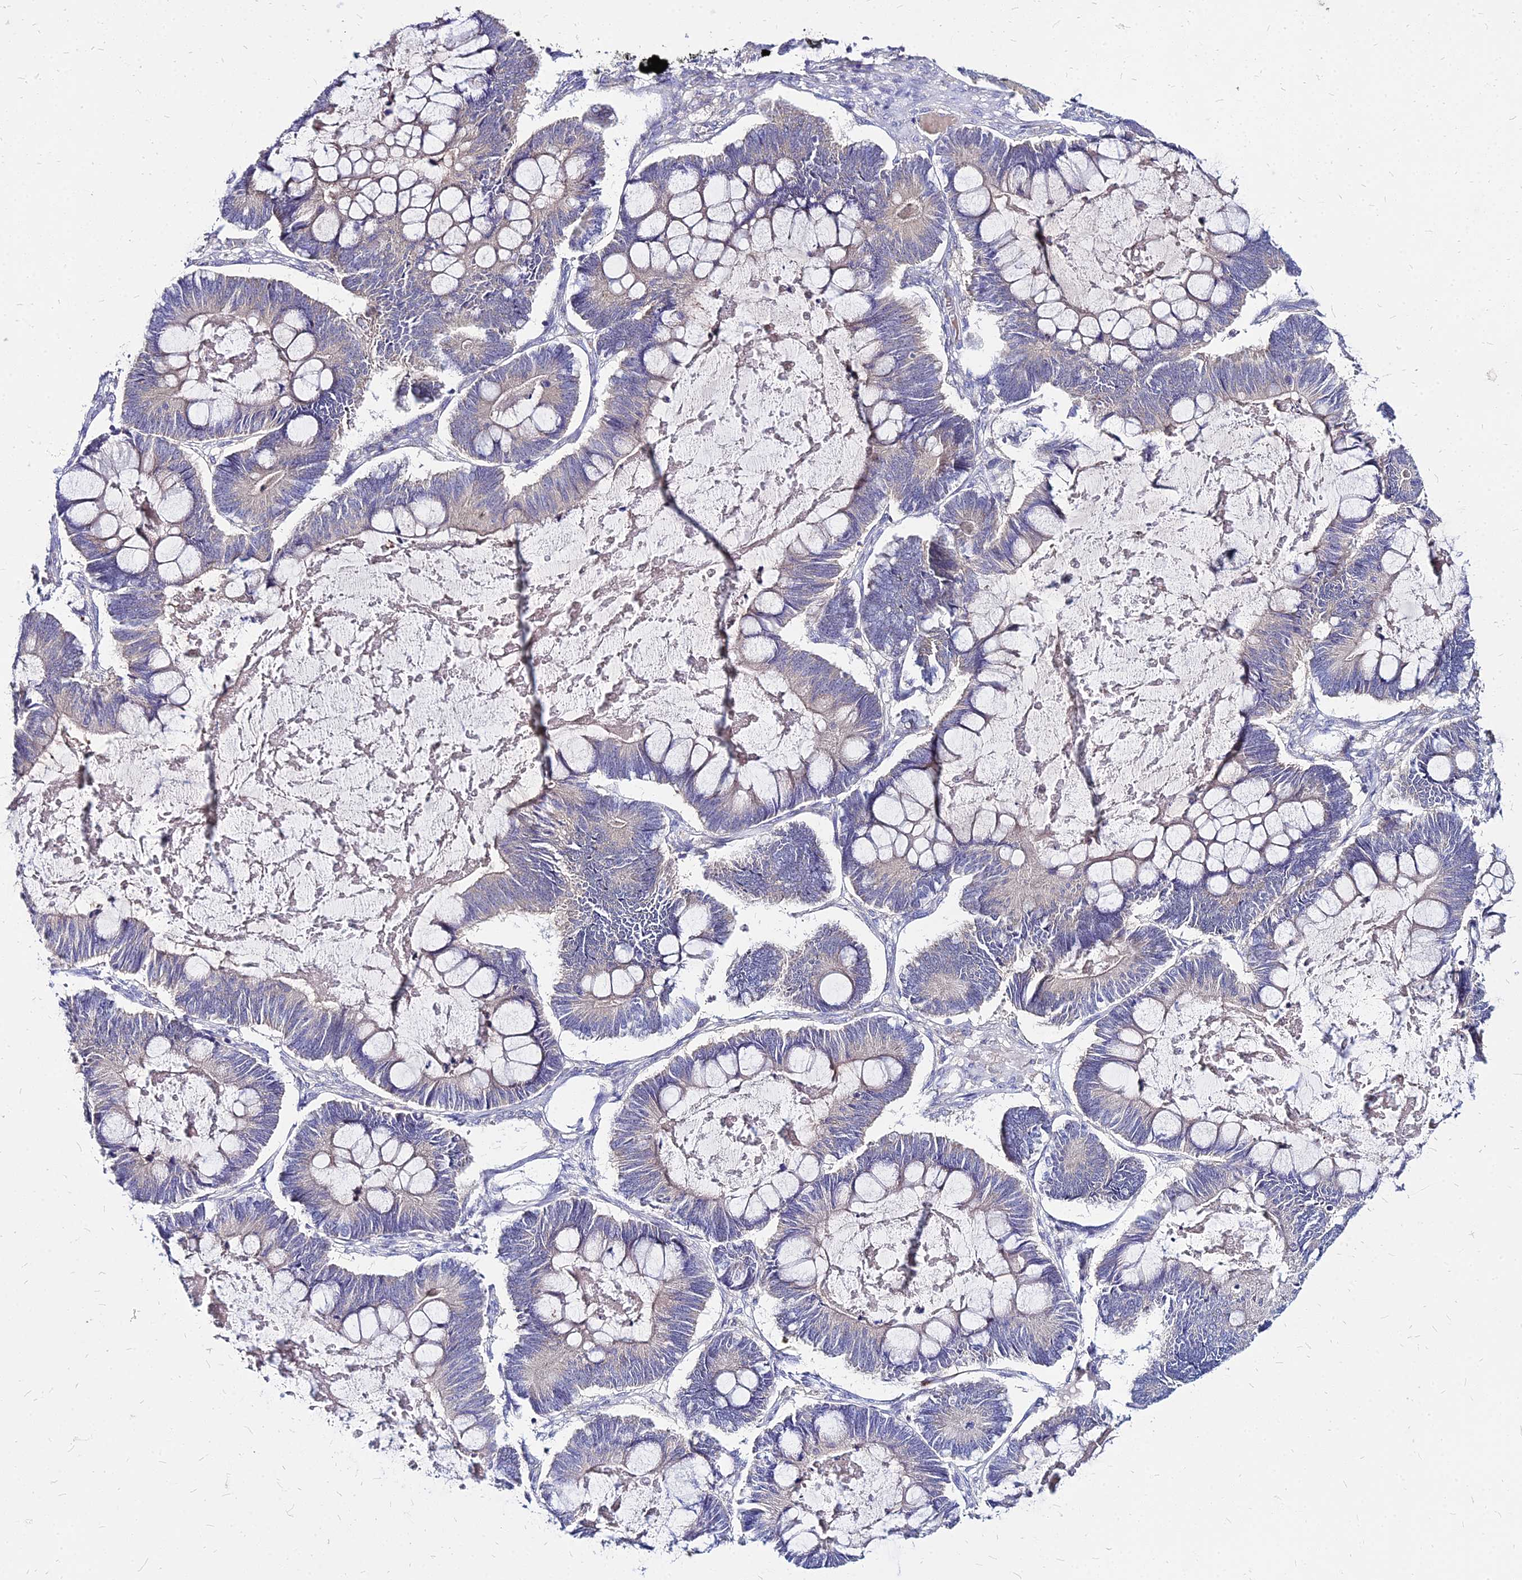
{"staining": {"intensity": "negative", "quantity": "none", "location": "none"}, "tissue": "ovarian cancer", "cell_type": "Tumor cells", "image_type": "cancer", "snomed": [{"axis": "morphology", "description": "Cystadenocarcinoma, mucinous, NOS"}, {"axis": "topography", "description": "Ovary"}], "caption": "Immunohistochemistry (IHC) image of ovarian mucinous cystadenocarcinoma stained for a protein (brown), which shows no positivity in tumor cells.", "gene": "COMMD10", "patient": {"sex": "female", "age": 61}}